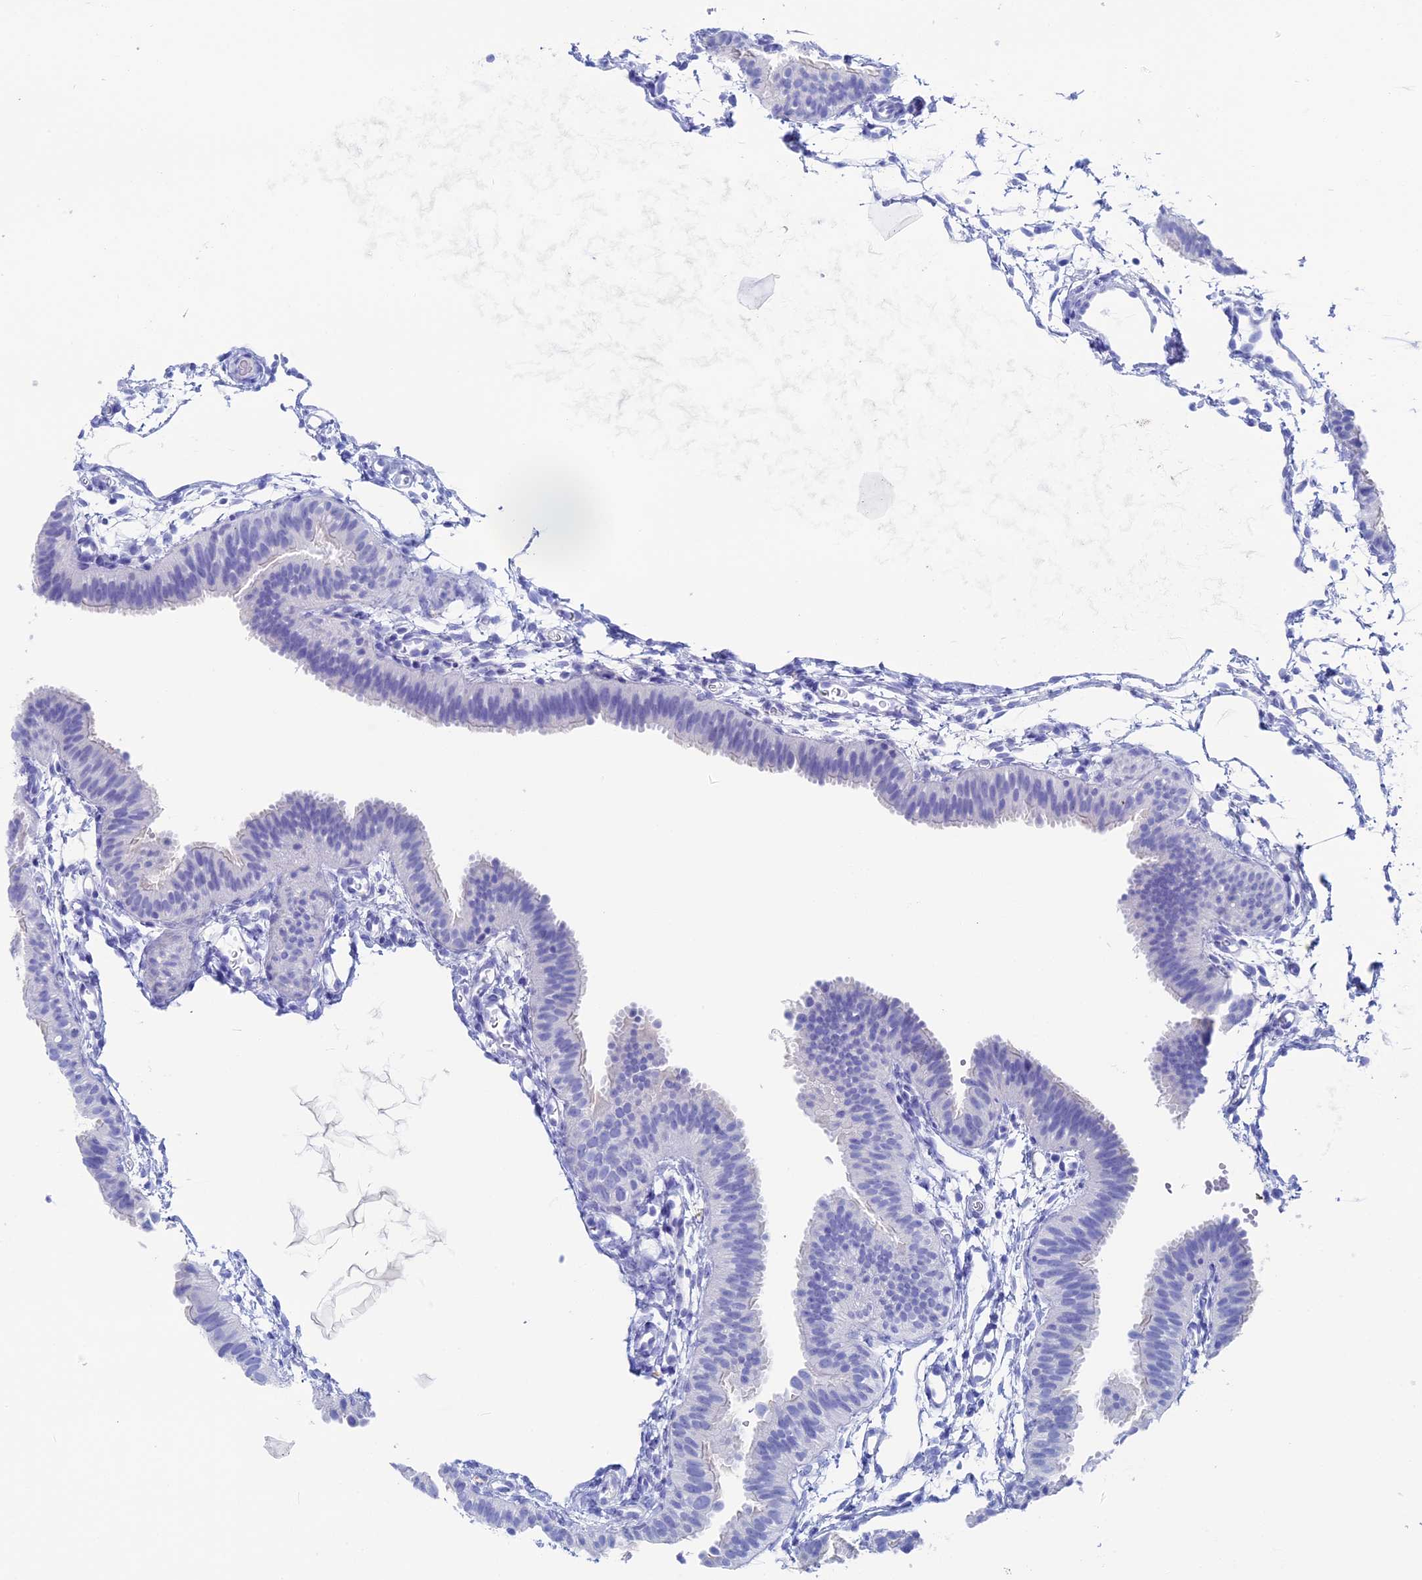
{"staining": {"intensity": "negative", "quantity": "none", "location": "none"}, "tissue": "fallopian tube", "cell_type": "Glandular cells", "image_type": "normal", "snomed": [{"axis": "morphology", "description": "Normal tissue, NOS"}, {"axis": "topography", "description": "Fallopian tube"}], "caption": "An immunohistochemistry photomicrograph of normal fallopian tube is shown. There is no staining in glandular cells of fallopian tube. (Immunohistochemistry, brightfield microscopy, high magnification).", "gene": "UNC119", "patient": {"sex": "female", "age": 35}}